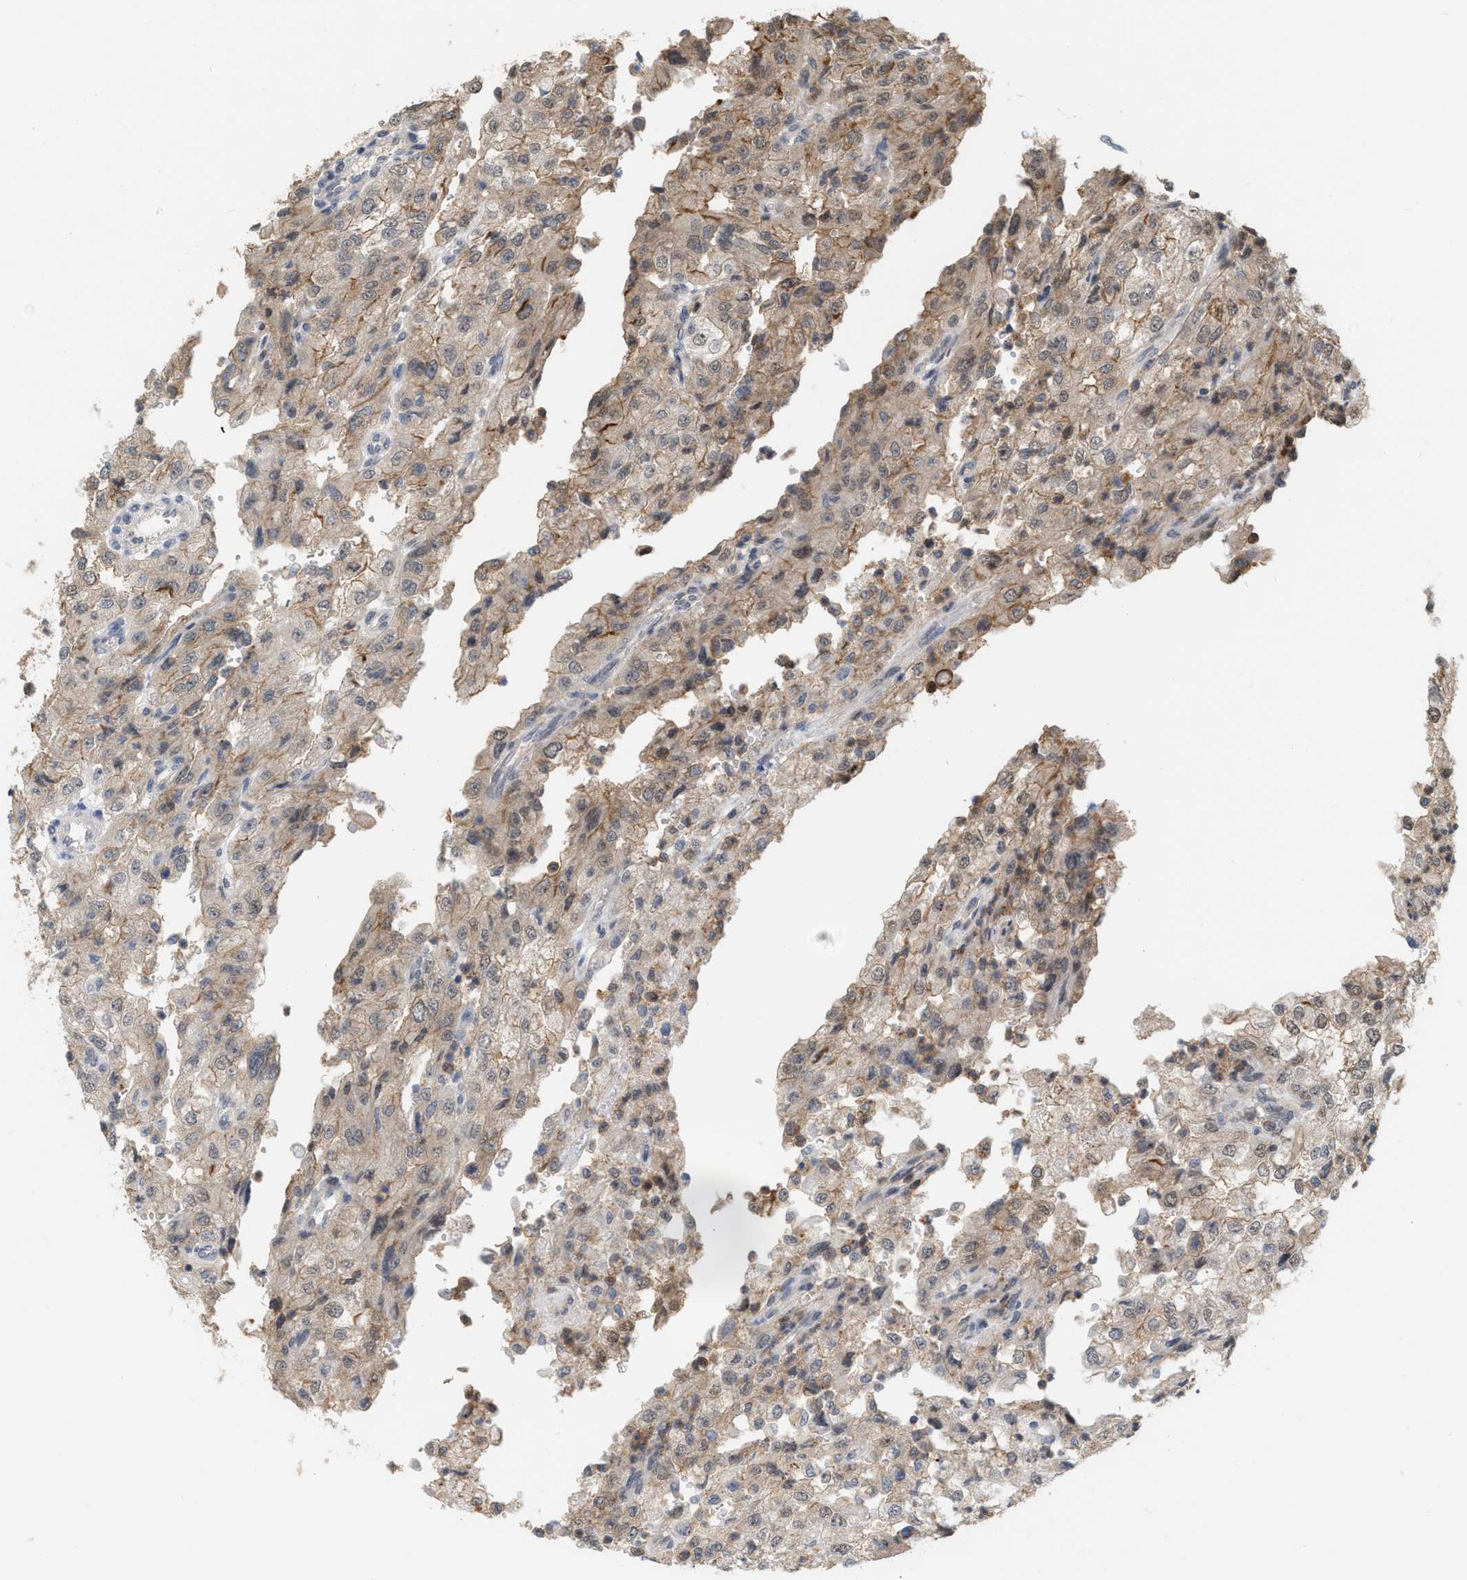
{"staining": {"intensity": "moderate", "quantity": "25%-75%", "location": "cytoplasmic/membranous"}, "tissue": "renal cancer", "cell_type": "Tumor cells", "image_type": "cancer", "snomed": [{"axis": "morphology", "description": "Adenocarcinoma, NOS"}, {"axis": "topography", "description": "Kidney"}], "caption": "Adenocarcinoma (renal) stained with IHC exhibits moderate cytoplasmic/membranous staining in approximately 25%-75% of tumor cells. (brown staining indicates protein expression, while blue staining denotes nuclei).", "gene": "BAIAP2L1", "patient": {"sex": "female", "age": 54}}